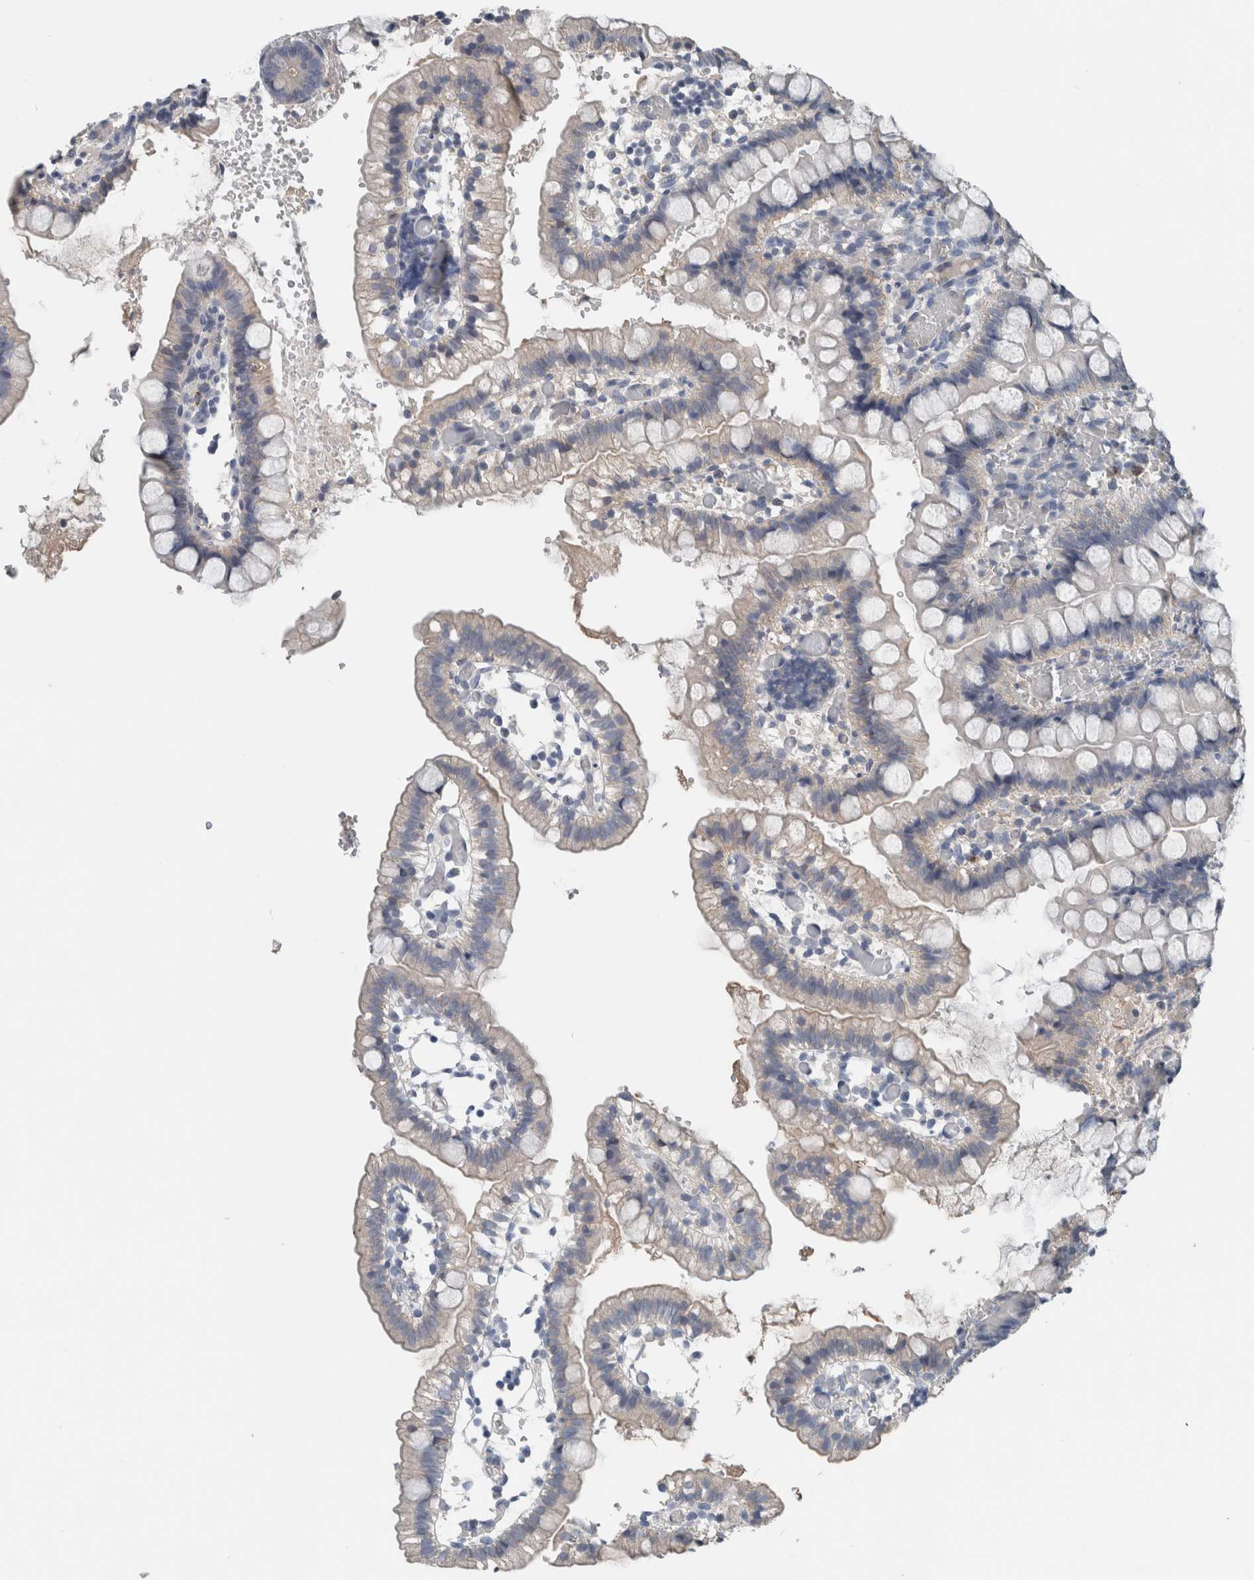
{"staining": {"intensity": "negative", "quantity": "none", "location": "none"}, "tissue": "small intestine", "cell_type": "Glandular cells", "image_type": "normal", "snomed": [{"axis": "morphology", "description": "Normal tissue, NOS"}, {"axis": "morphology", "description": "Developmental malformation"}, {"axis": "topography", "description": "Small intestine"}], "caption": "DAB immunohistochemical staining of unremarkable small intestine displays no significant expression in glandular cells.", "gene": "CRNN", "patient": {"sex": "male"}}